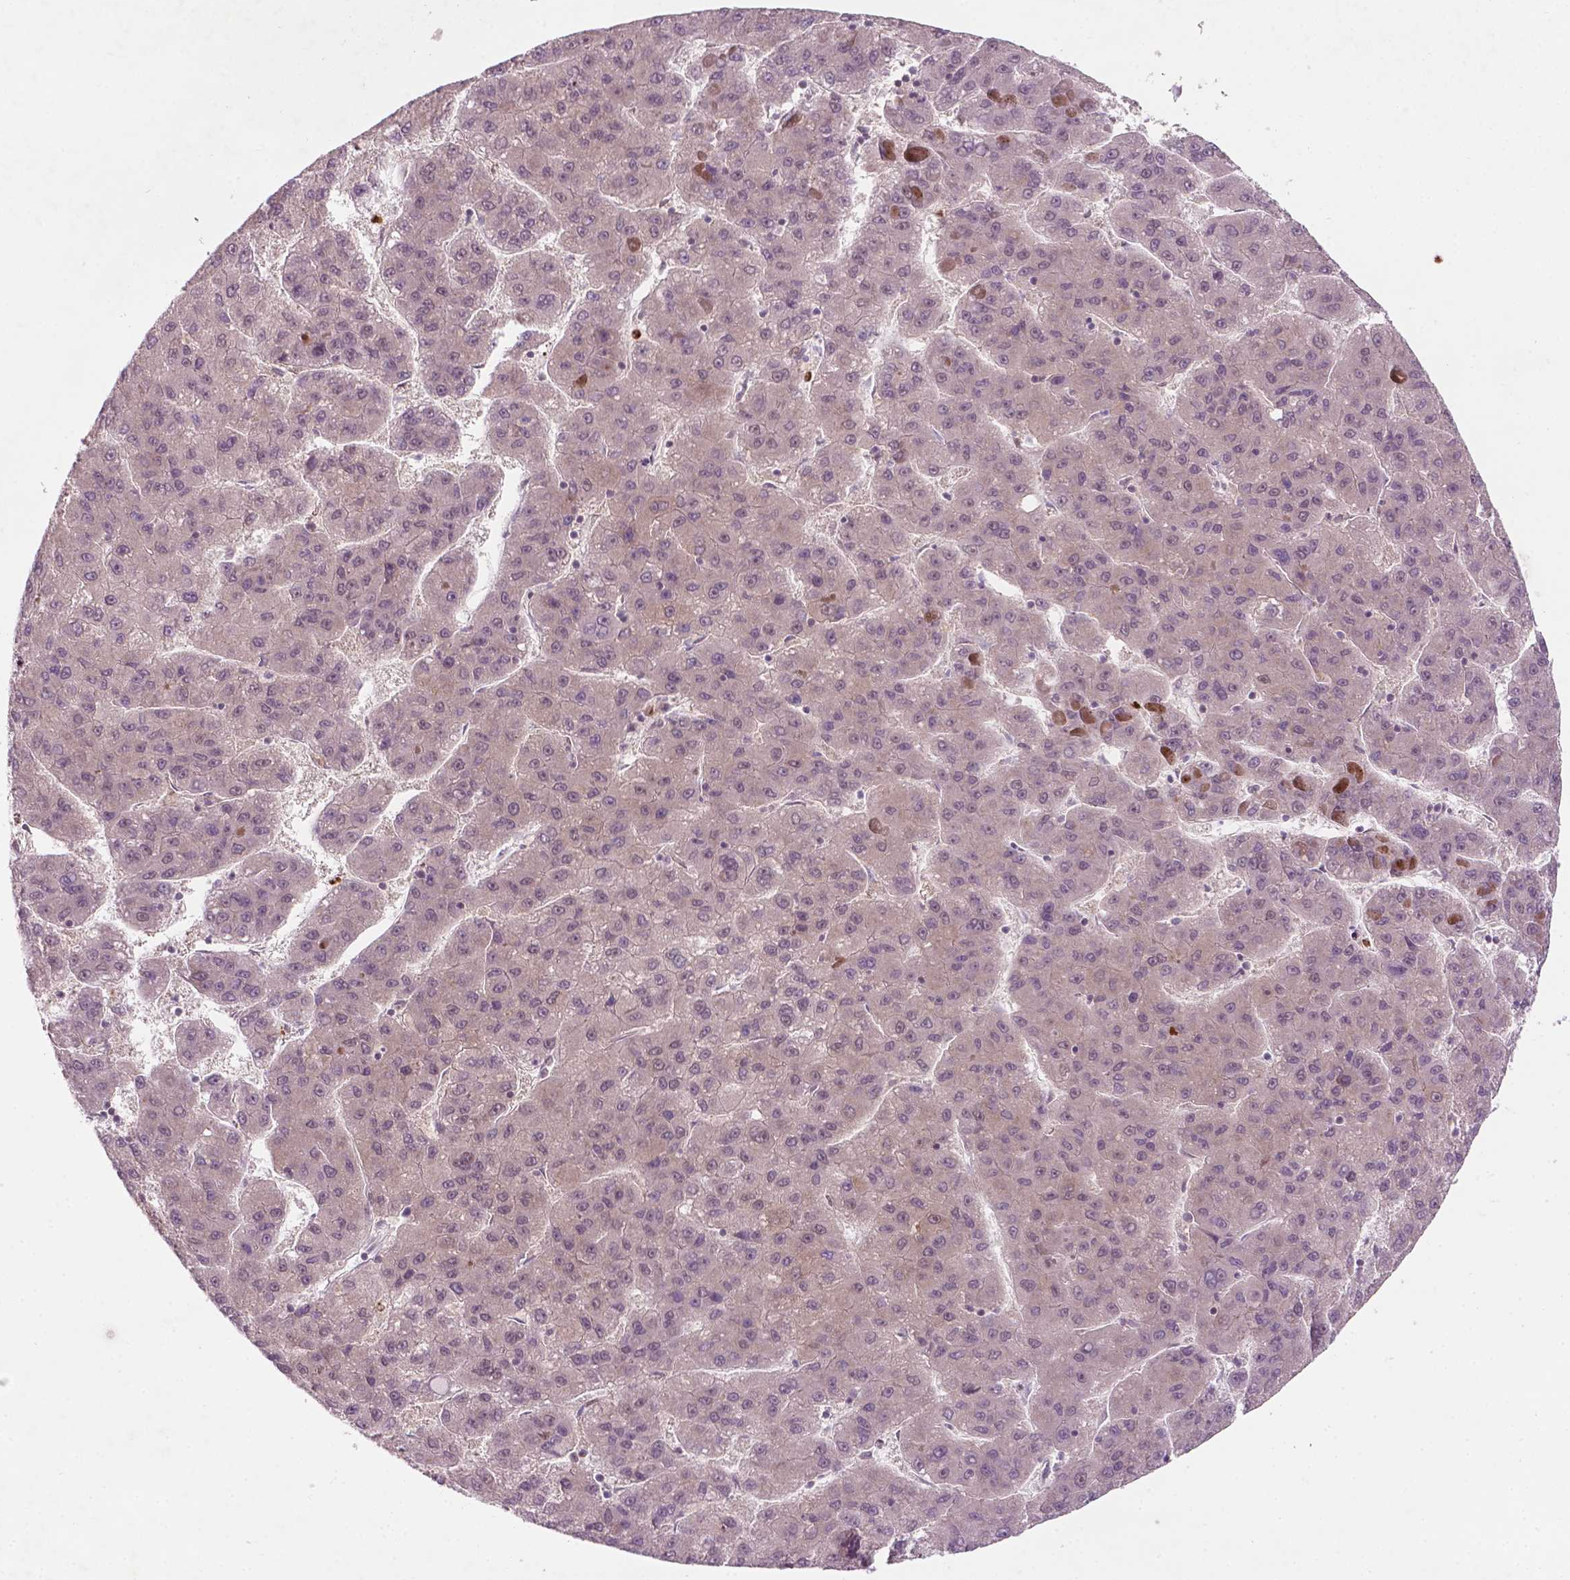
{"staining": {"intensity": "negative", "quantity": "none", "location": "none"}, "tissue": "liver cancer", "cell_type": "Tumor cells", "image_type": "cancer", "snomed": [{"axis": "morphology", "description": "Carcinoma, Hepatocellular, NOS"}, {"axis": "topography", "description": "Liver"}], "caption": "Liver cancer was stained to show a protein in brown. There is no significant expression in tumor cells.", "gene": "NFAT5", "patient": {"sex": "female", "age": 82}}